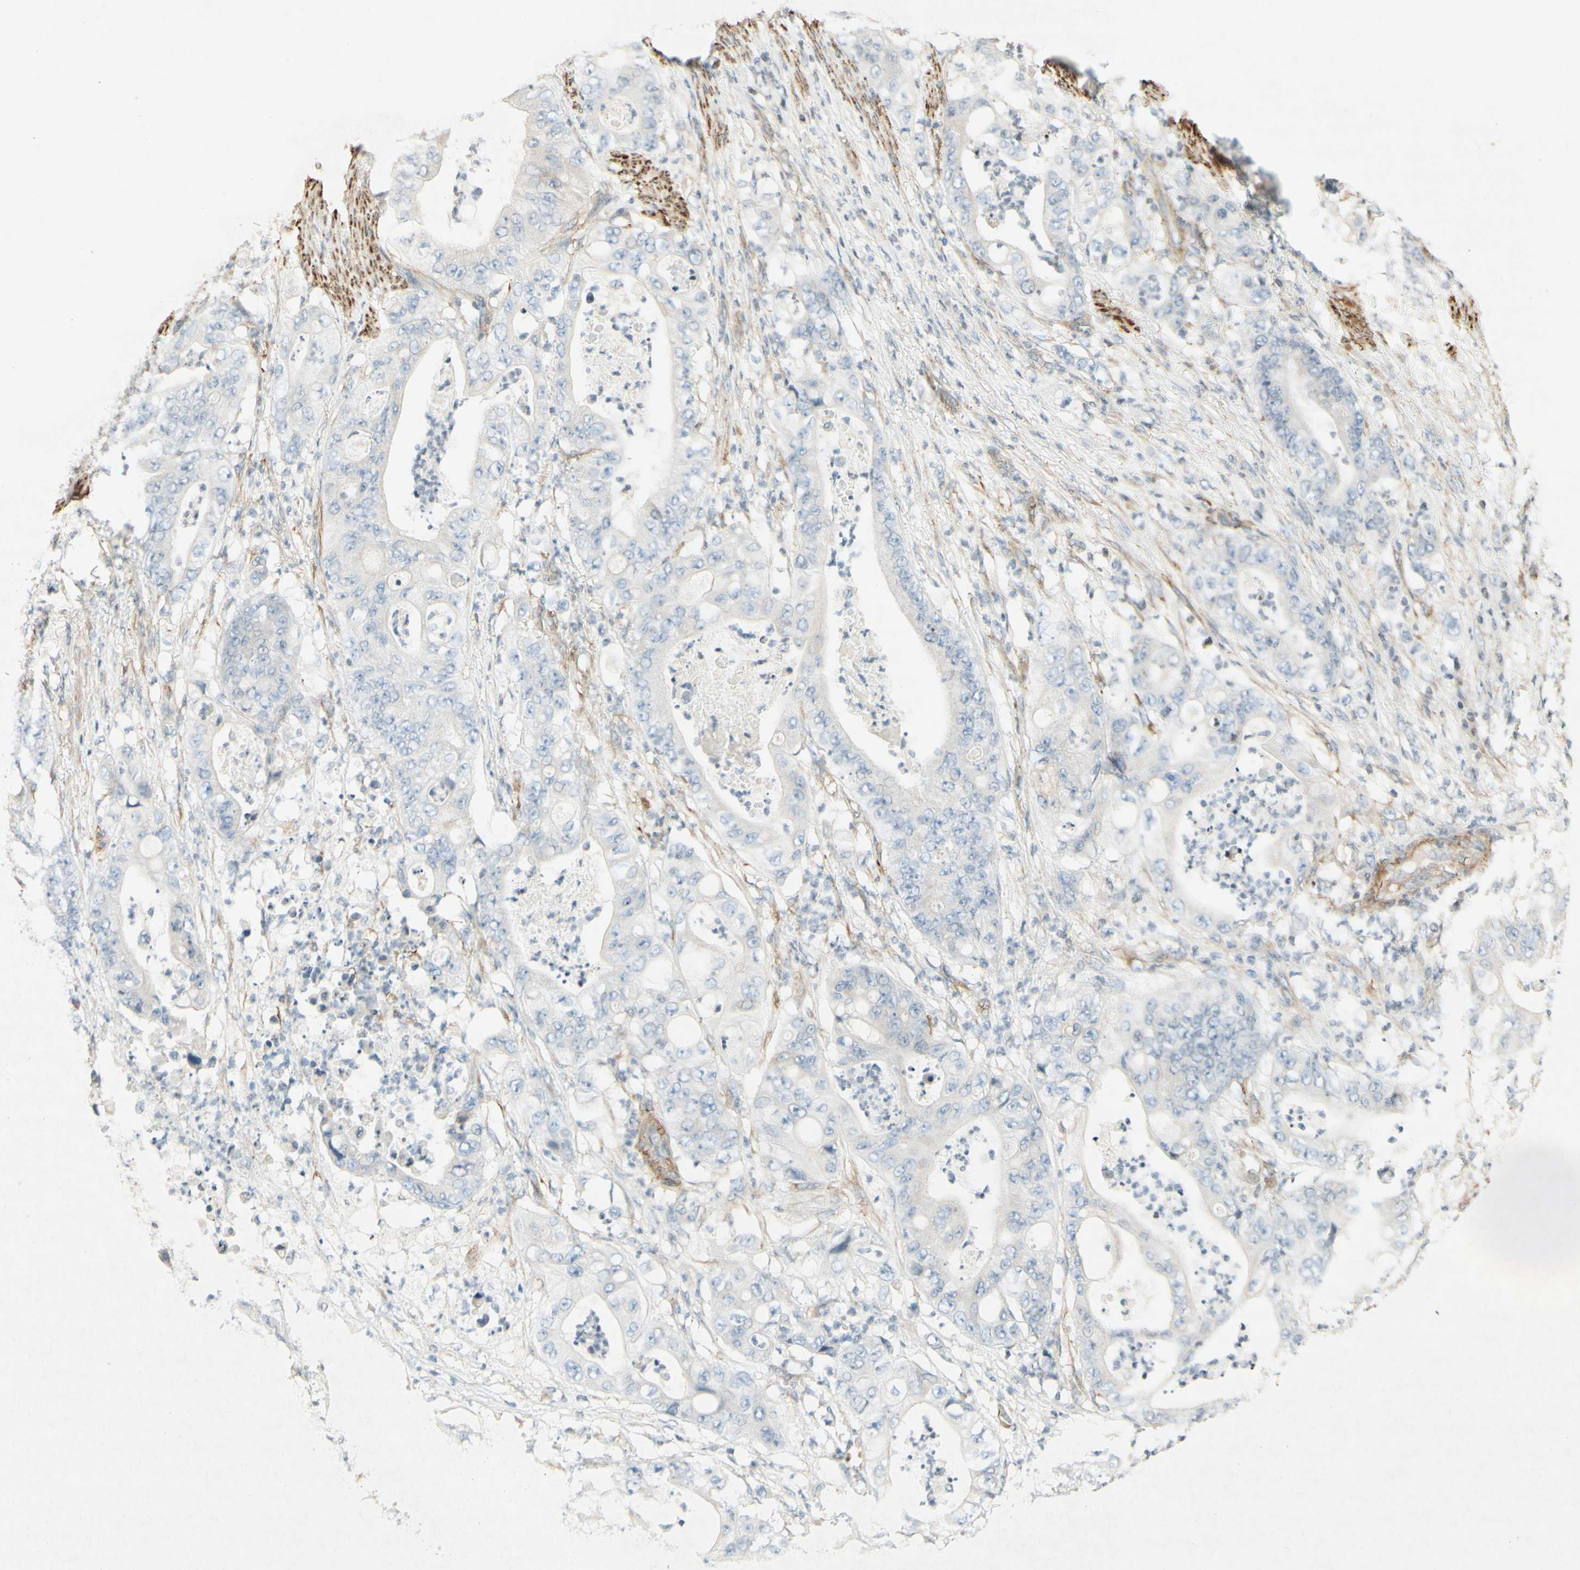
{"staining": {"intensity": "weak", "quantity": "<25%", "location": "cytoplasmic/membranous"}, "tissue": "stomach cancer", "cell_type": "Tumor cells", "image_type": "cancer", "snomed": [{"axis": "morphology", "description": "Adenocarcinoma, NOS"}, {"axis": "topography", "description": "Stomach"}], "caption": "Immunohistochemical staining of human stomach cancer reveals no significant staining in tumor cells.", "gene": "MAP1B", "patient": {"sex": "female", "age": 73}}